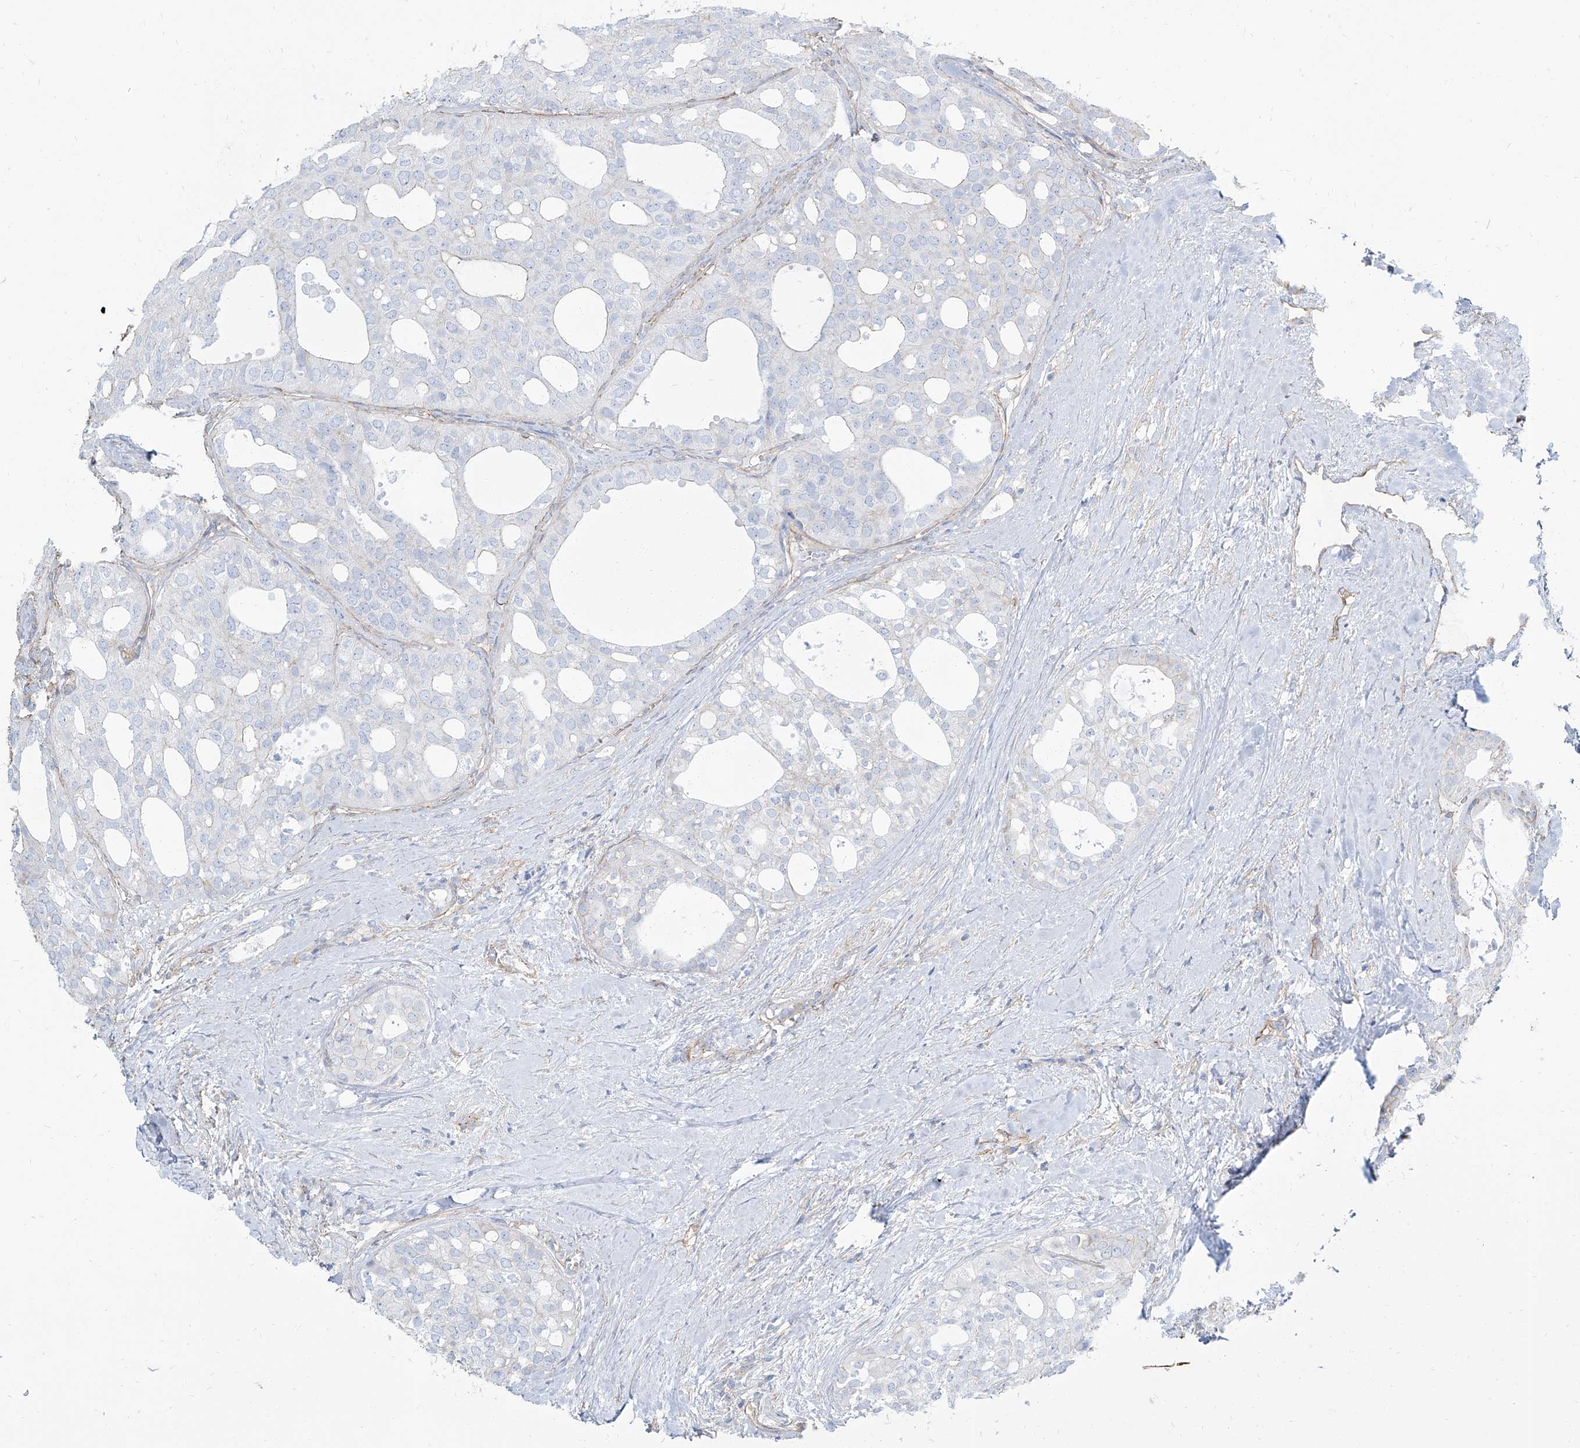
{"staining": {"intensity": "negative", "quantity": "none", "location": "none"}, "tissue": "thyroid cancer", "cell_type": "Tumor cells", "image_type": "cancer", "snomed": [{"axis": "morphology", "description": "Follicular adenoma carcinoma, NOS"}, {"axis": "topography", "description": "Thyroid gland"}], "caption": "Immunohistochemical staining of human follicular adenoma carcinoma (thyroid) reveals no significant positivity in tumor cells.", "gene": "TXLNB", "patient": {"sex": "male", "age": 75}}